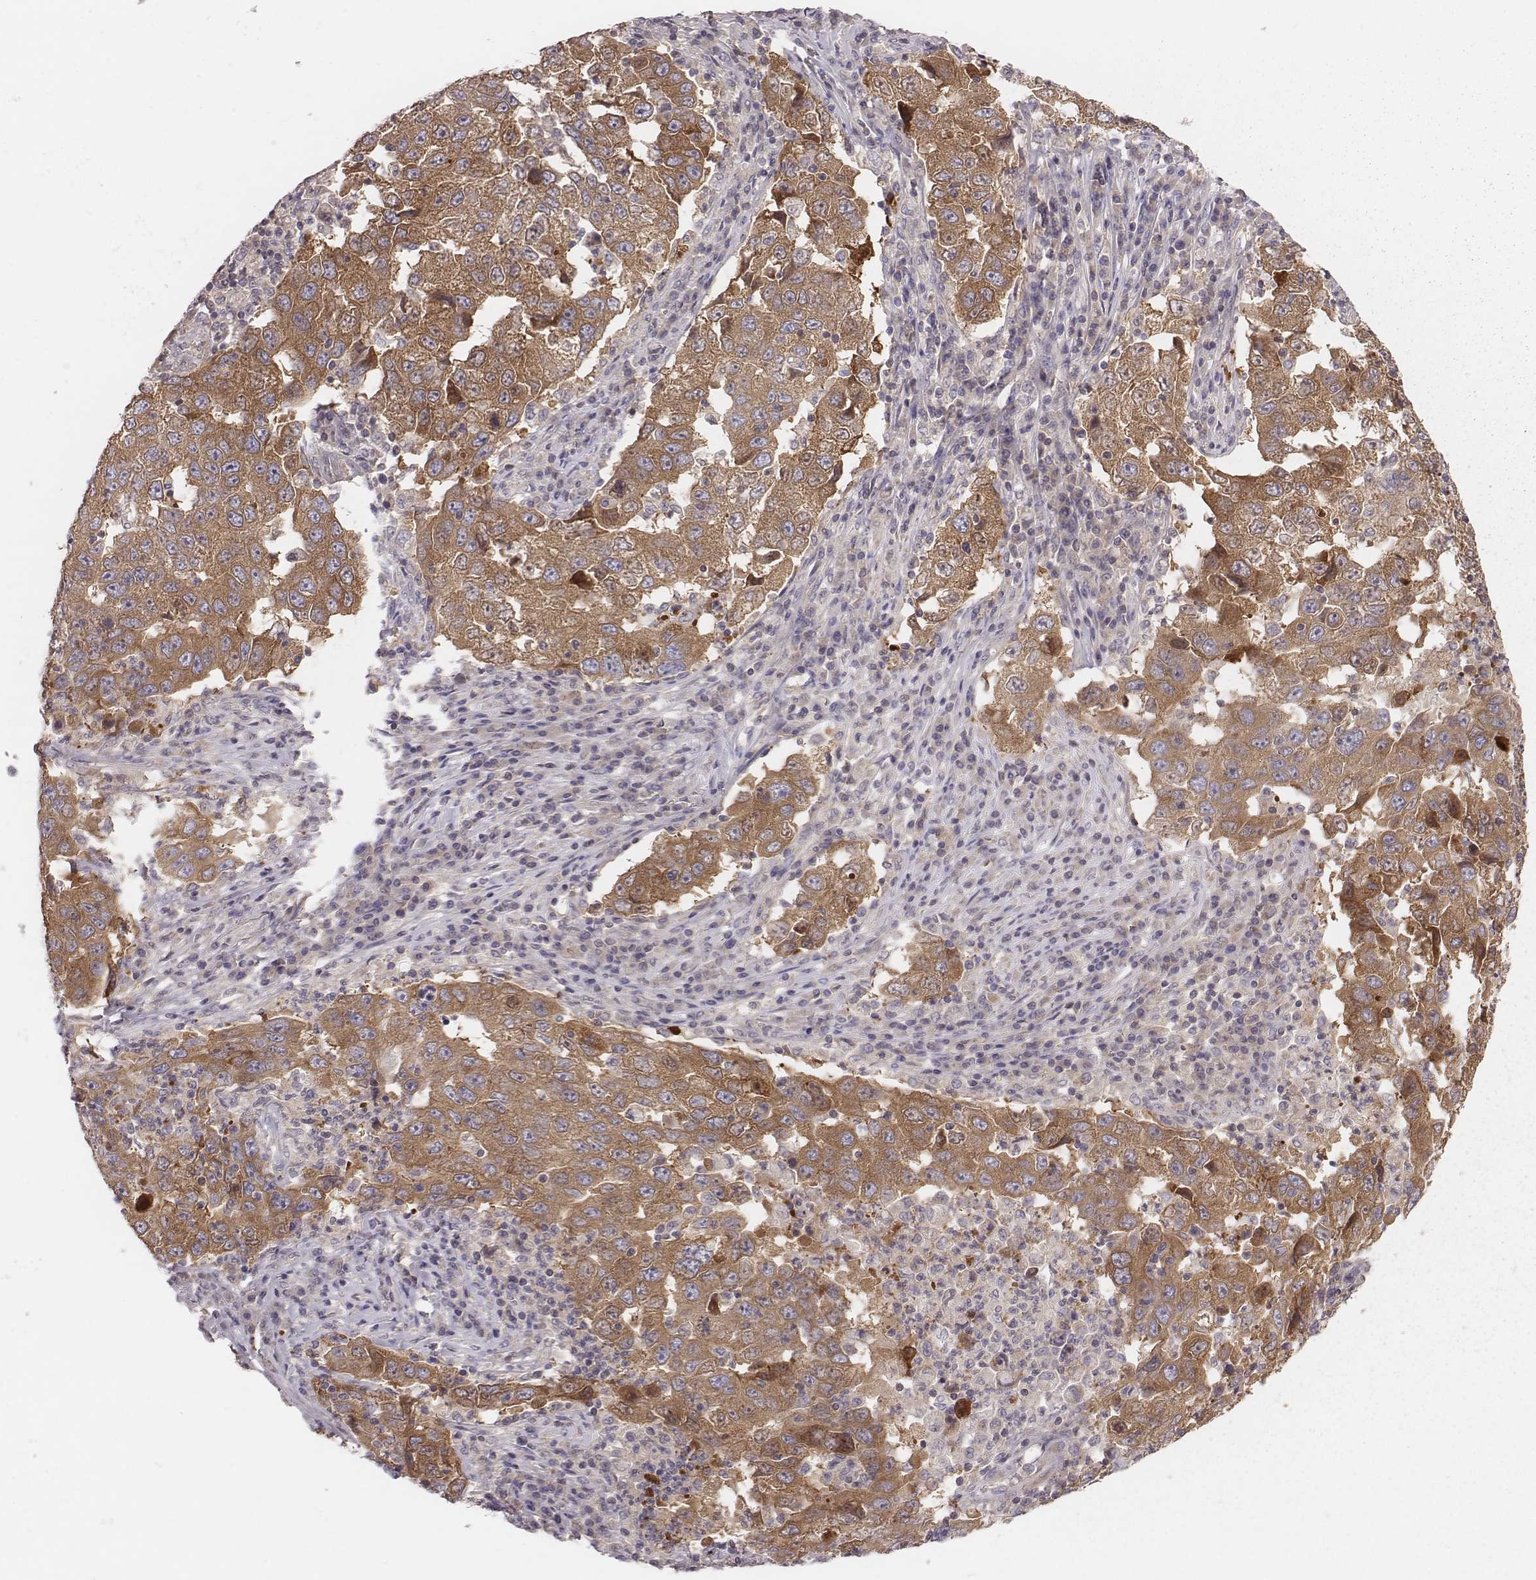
{"staining": {"intensity": "moderate", "quantity": ">75%", "location": "cytoplasmic/membranous"}, "tissue": "lung cancer", "cell_type": "Tumor cells", "image_type": "cancer", "snomed": [{"axis": "morphology", "description": "Adenocarcinoma, NOS"}, {"axis": "topography", "description": "Lung"}], "caption": "Immunohistochemistry (IHC) (DAB (3,3'-diaminobenzidine)) staining of human adenocarcinoma (lung) displays moderate cytoplasmic/membranous protein expression in about >75% of tumor cells.", "gene": "CAD", "patient": {"sex": "male", "age": 73}}